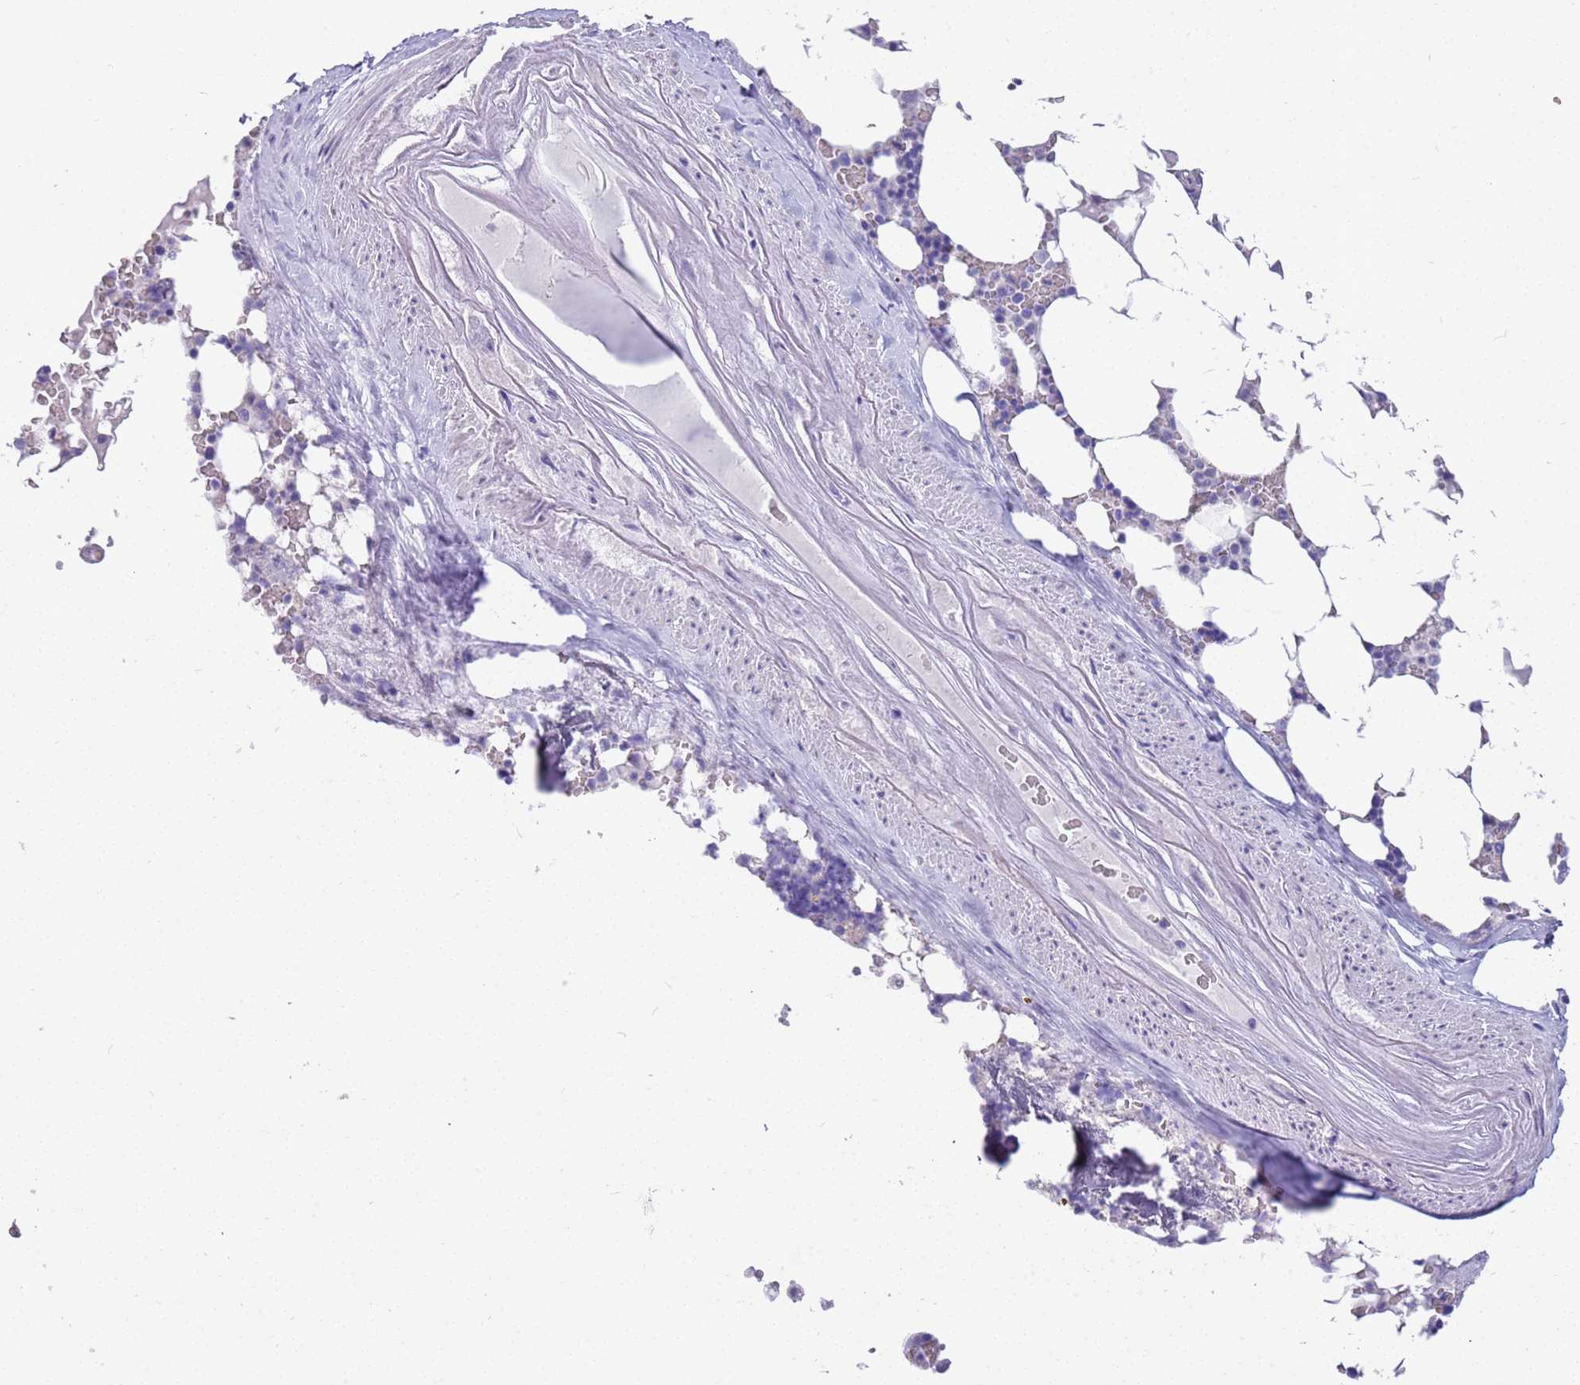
{"staining": {"intensity": "negative", "quantity": "none", "location": "none"}, "tissue": "bone marrow", "cell_type": "Hematopoietic cells", "image_type": "normal", "snomed": [{"axis": "morphology", "description": "Normal tissue, NOS"}, {"axis": "topography", "description": "Bone marrow"}], "caption": "IHC micrograph of unremarkable bone marrow: bone marrow stained with DAB (3,3'-diaminobenzidine) displays no significant protein positivity in hematopoietic cells.", "gene": "BRMS1L", "patient": {"sex": "male", "age": 64}}